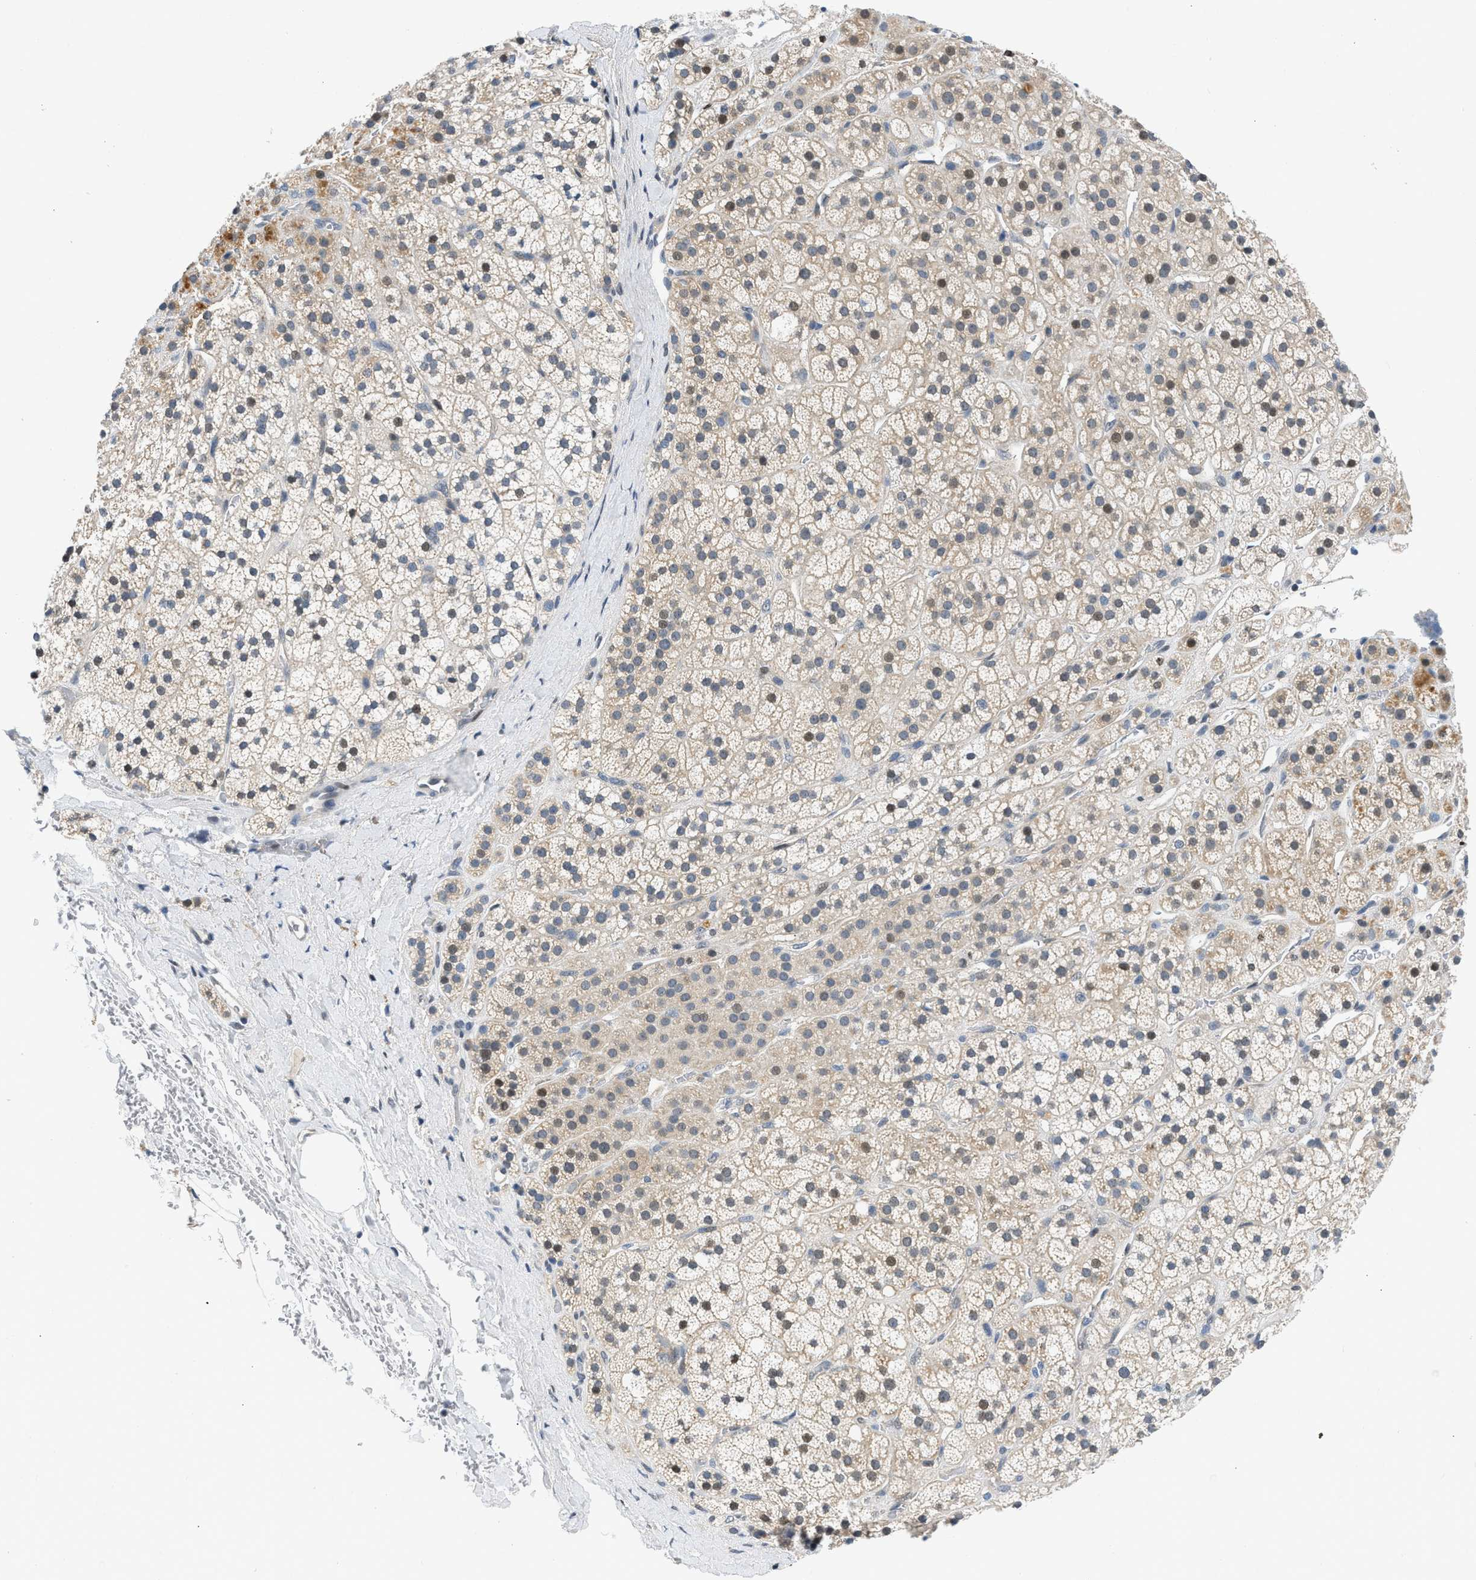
{"staining": {"intensity": "moderate", "quantity": "<25%", "location": "cytoplasmic/membranous,nuclear"}, "tissue": "adrenal gland", "cell_type": "Glandular cells", "image_type": "normal", "snomed": [{"axis": "morphology", "description": "Normal tissue, NOS"}, {"axis": "topography", "description": "Adrenal gland"}], "caption": "Human adrenal gland stained with a protein marker reveals moderate staining in glandular cells.", "gene": "OLIG3", "patient": {"sex": "male", "age": 56}}